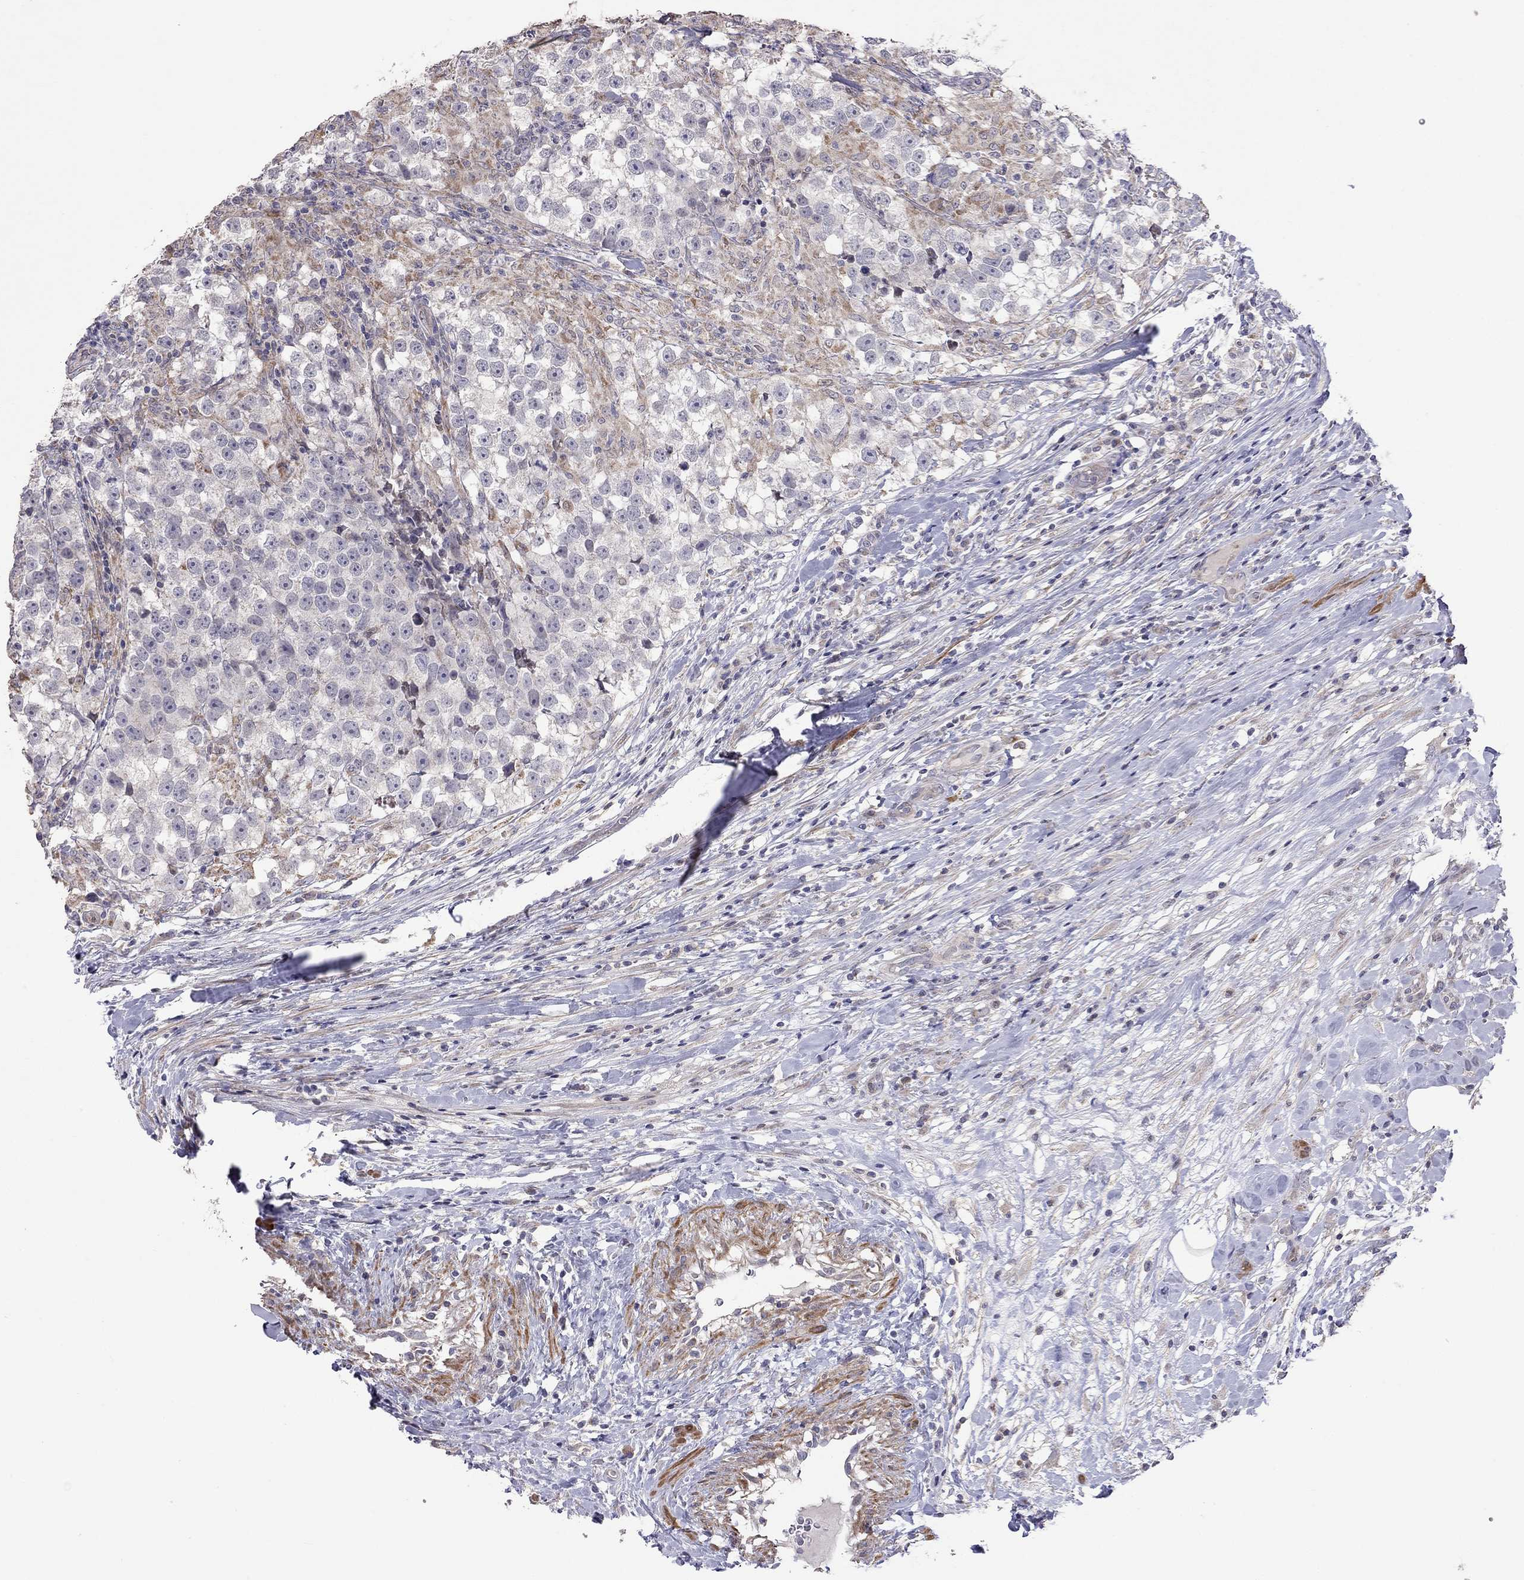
{"staining": {"intensity": "negative", "quantity": "none", "location": "none"}, "tissue": "testis cancer", "cell_type": "Tumor cells", "image_type": "cancer", "snomed": [{"axis": "morphology", "description": "Seminoma, NOS"}, {"axis": "topography", "description": "Testis"}], "caption": "High magnification brightfield microscopy of testis seminoma stained with DAB (3,3'-diaminobenzidine) (brown) and counterstained with hematoxylin (blue): tumor cells show no significant staining. (Stains: DAB immunohistochemistry with hematoxylin counter stain, Microscopy: brightfield microscopy at high magnification).", "gene": "SYTL2", "patient": {"sex": "male", "age": 46}}